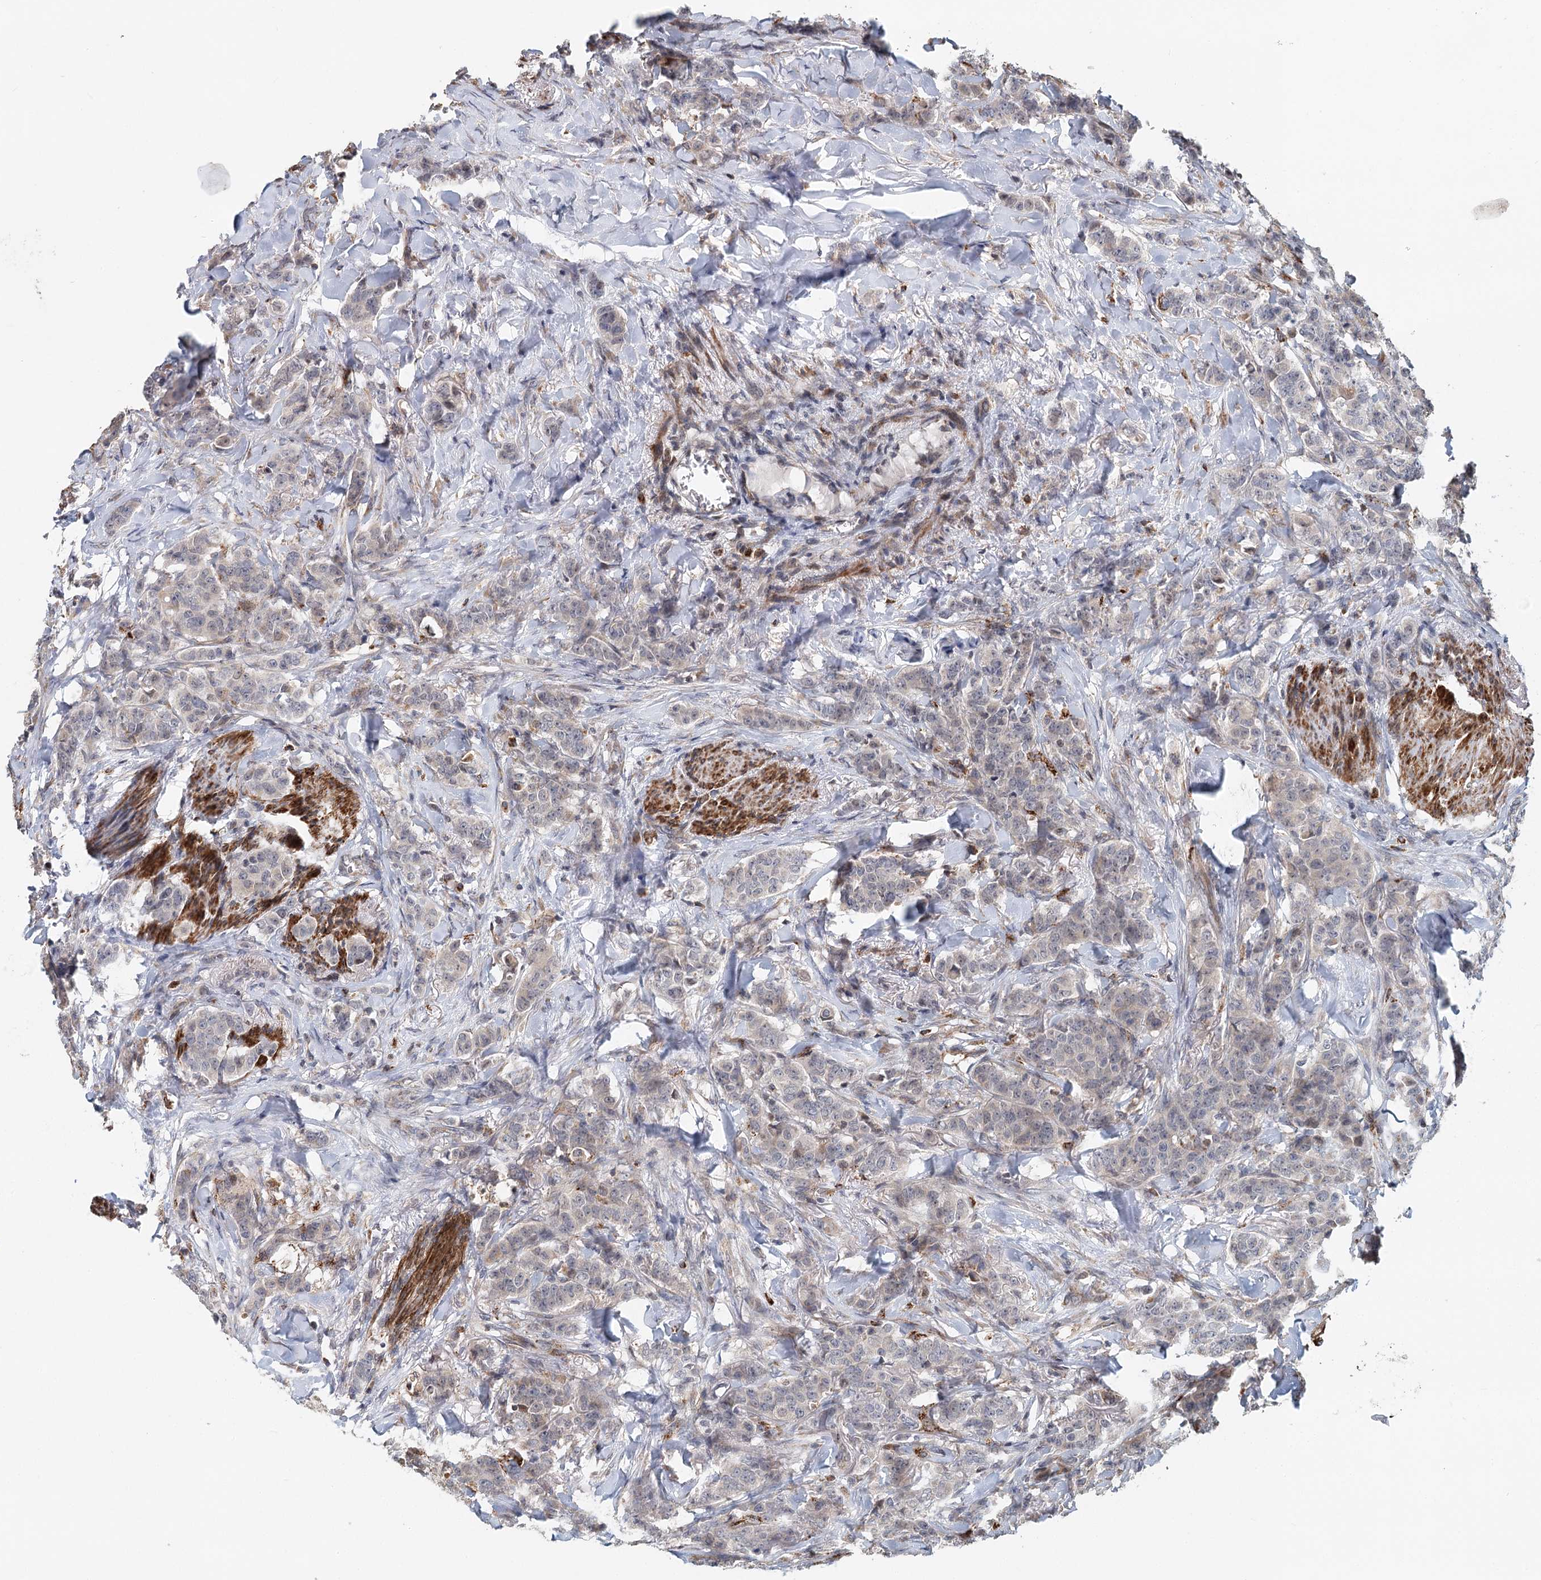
{"staining": {"intensity": "weak", "quantity": "<25%", "location": "cytoplasmic/membranous"}, "tissue": "breast cancer", "cell_type": "Tumor cells", "image_type": "cancer", "snomed": [{"axis": "morphology", "description": "Duct carcinoma"}, {"axis": "topography", "description": "Breast"}], "caption": "Immunohistochemistry of human breast cancer (infiltrating ductal carcinoma) reveals no positivity in tumor cells.", "gene": "RNF111", "patient": {"sex": "female", "age": 40}}